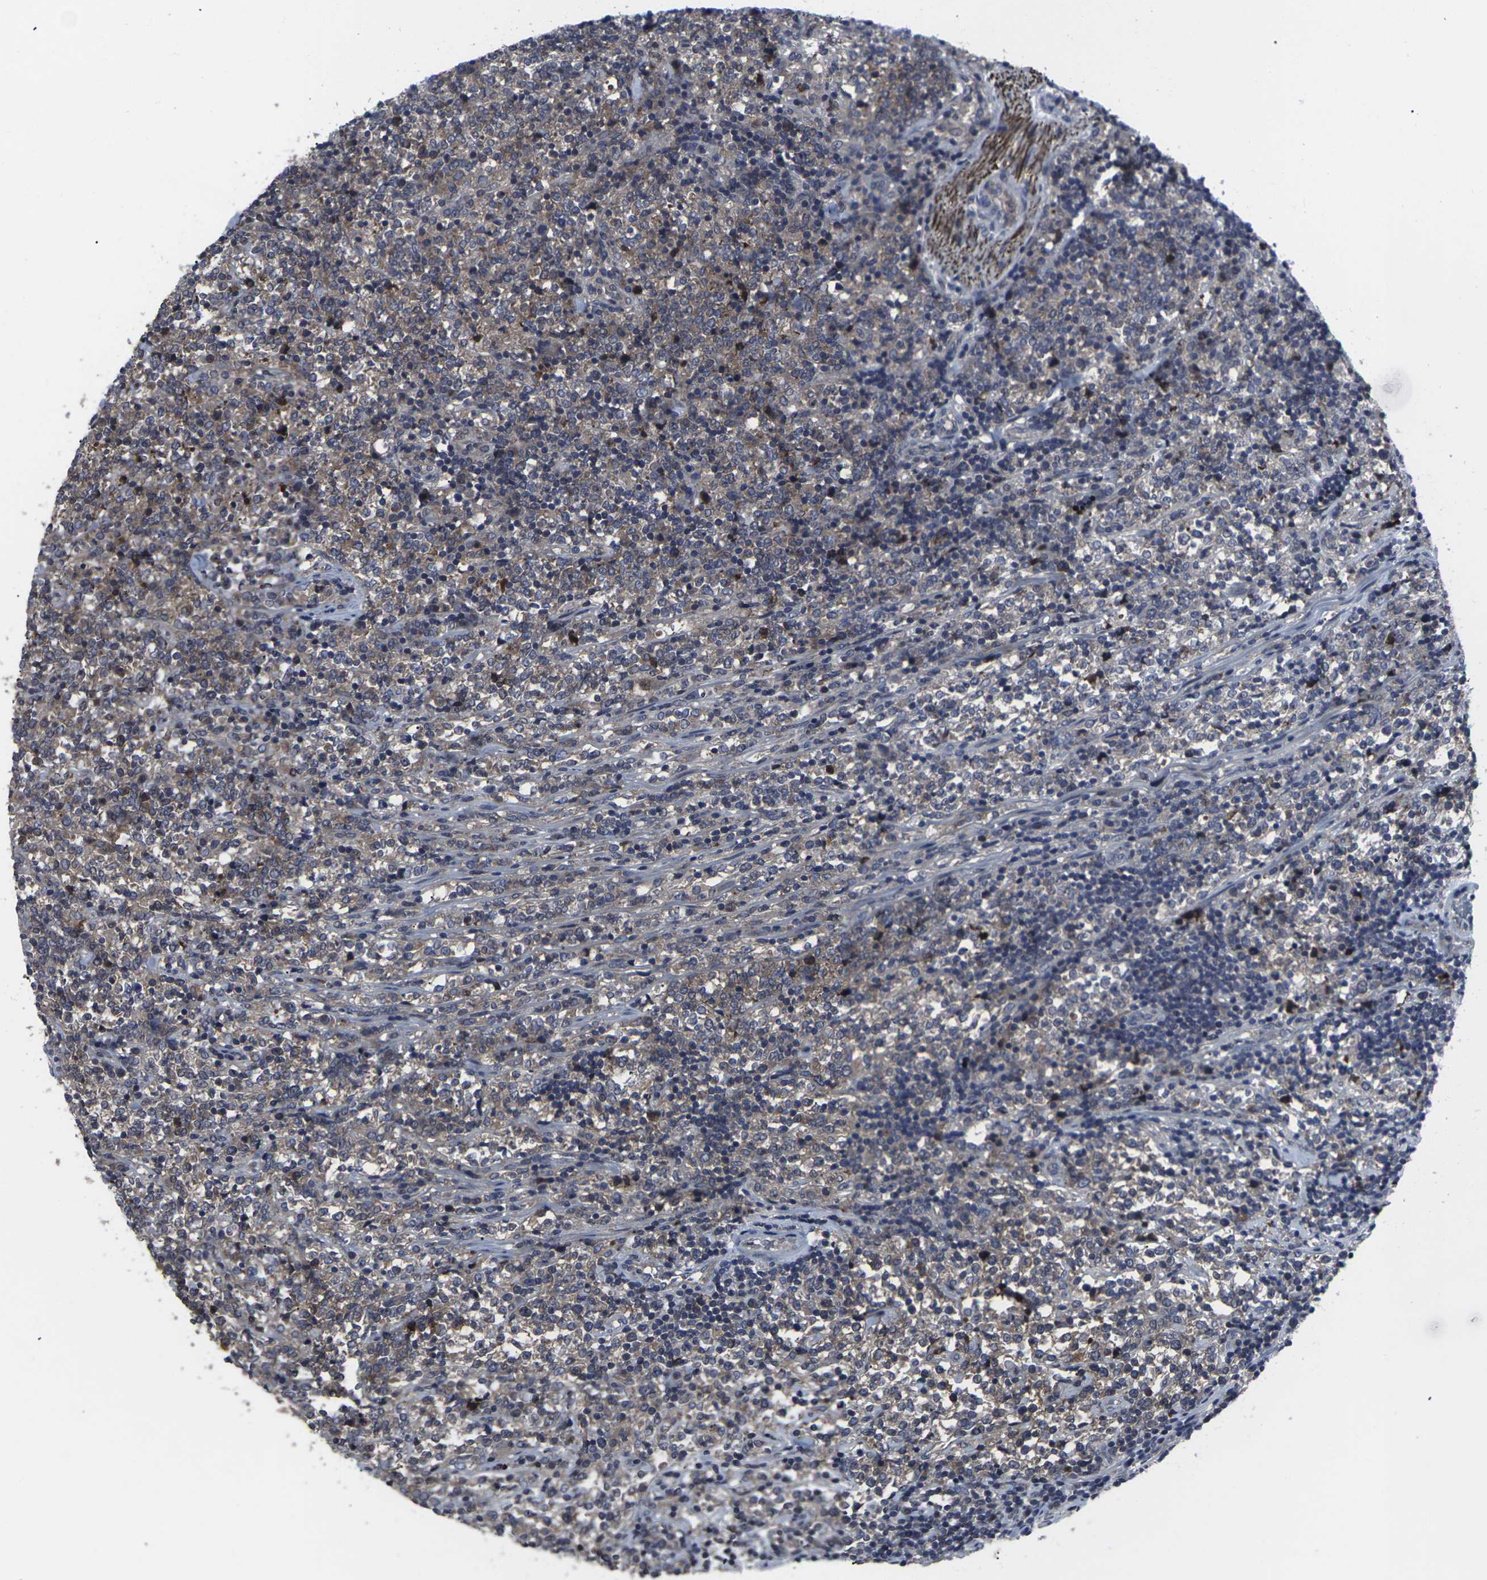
{"staining": {"intensity": "moderate", "quantity": ">75%", "location": "cytoplasmic/membranous"}, "tissue": "lymphoma", "cell_type": "Tumor cells", "image_type": "cancer", "snomed": [{"axis": "morphology", "description": "Malignant lymphoma, non-Hodgkin's type, High grade"}, {"axis": "topography", "description": "Soft tissue"}], "caption": "This histopathology image demonstrates immunohistochemistry (IHC) staining of human lymphoma, with medium moderate cytoplasmic/membranous positivity in about >75% of tumor cells.", "gene": "HPRT1", "patient": {"sex": "male", "age": 18}}